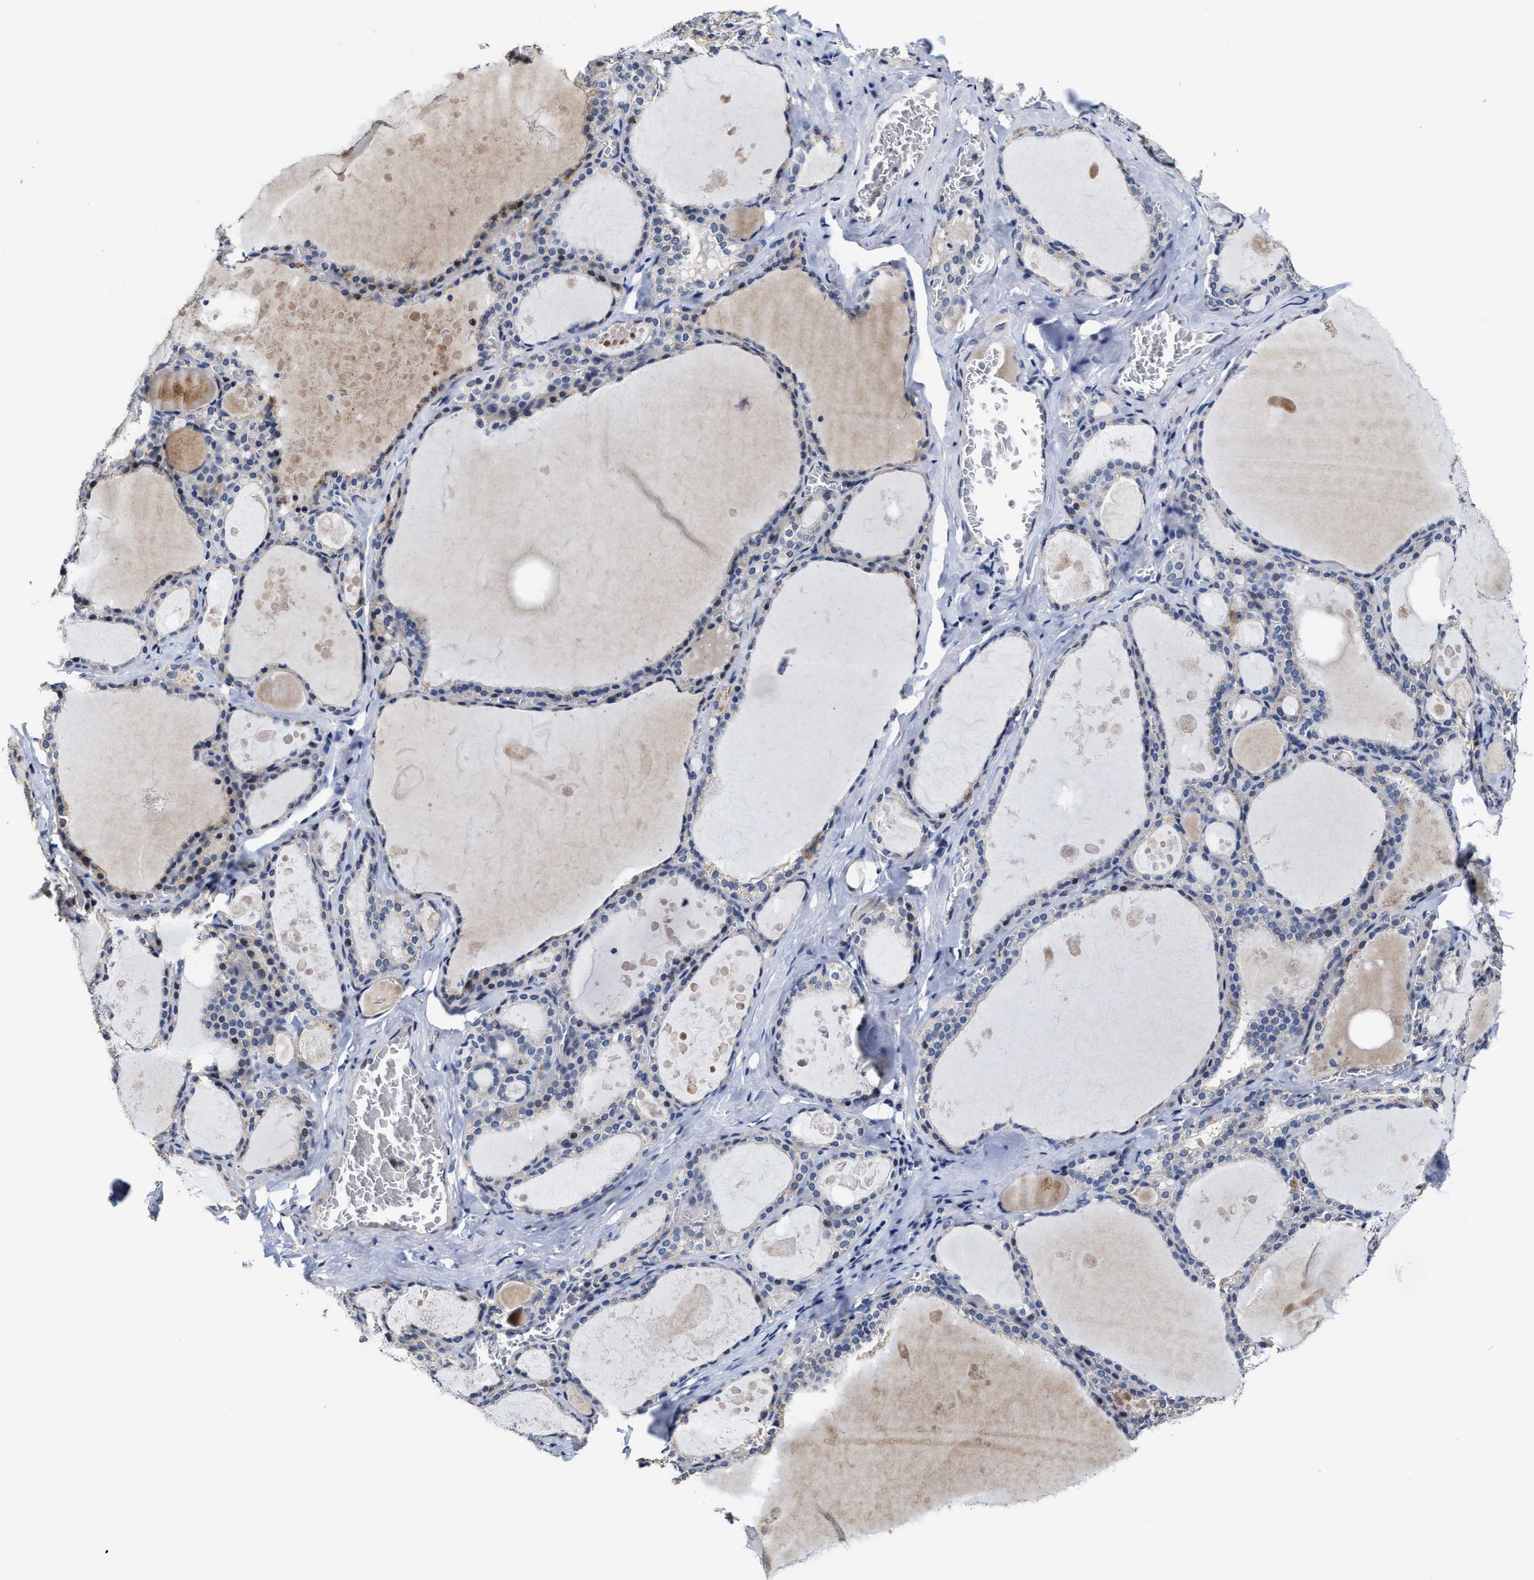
{"staining": {"intensity": "negative", "quantity": "none", "location": "none"}, "tissue": "thyroid gland", "cell_type": "Glandular cells", "image_type": "normal", "snomed": [{"axis": "morphology", "description": "Normal tissue, NOS"}, {"axis": "topography", "description": "Thyroid gland"}], "caption": "This micrograph is of unremarkable thyroid gland stained with immunohistochemistry (IHC) to label a protein in brown with the nuclei are counter-stained blue. There is no staining in glandular cells. The staining is performed using DAB brown chromogen with nuclei counter-stained in using hematoxylin.", "gene": "ZFAT", "patient": {"sex": "male", "age": 56}}